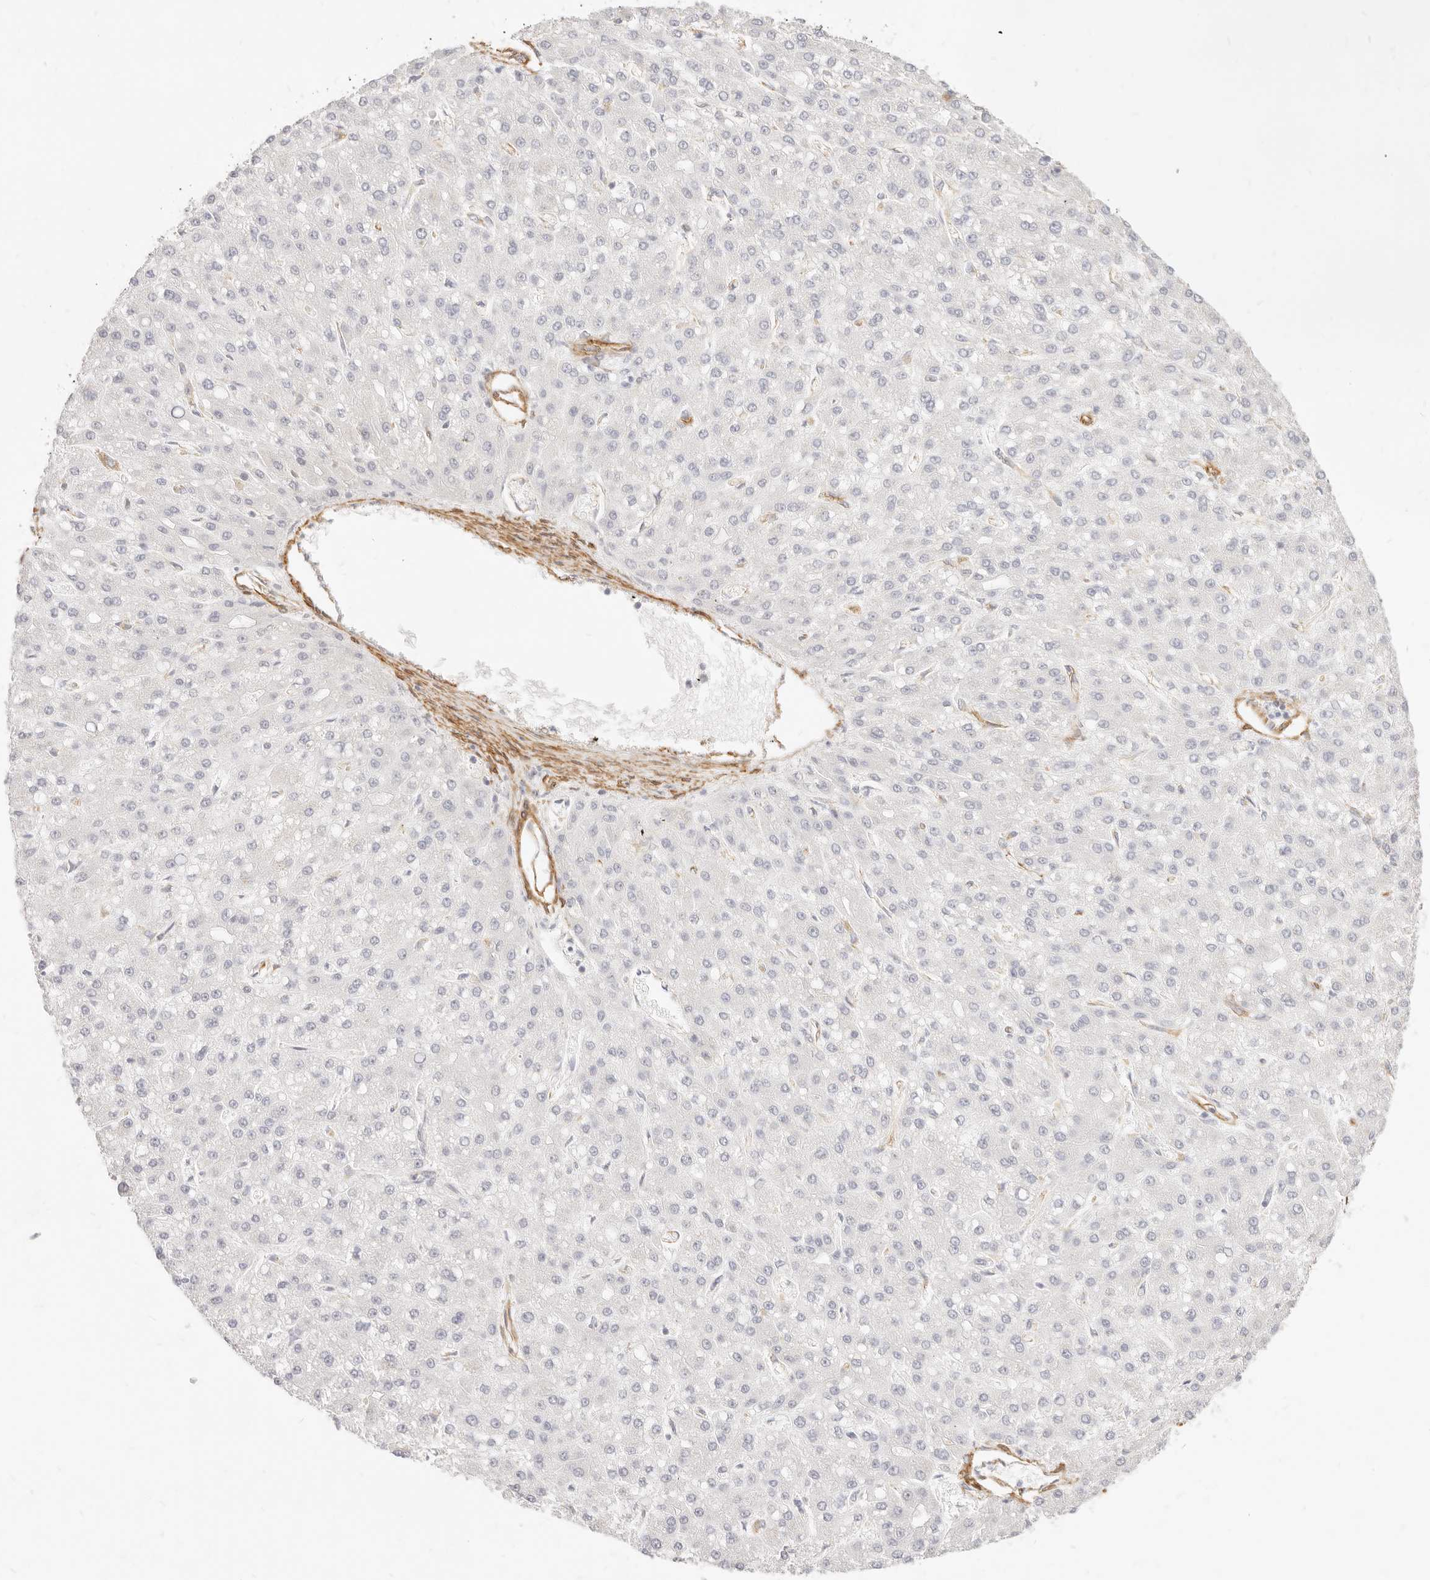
{"staining": {"intensity": "negative", "quantity": "none", "location": "none"}, "tissue": "liver cancer", "cell_type": "Tumor cells", "image_type": "cancer", "snomed": [{"axis": "morphology", "description": "Carcinoma, Hepatocellular, NOS"}, {"axis": "topography", "description": "Liver"}], "caption": "Protein analysis of liver hepatocellular carcinoma shows no significant staining in tumor cells.", "gene": "NUS1", "patient": {"sex": "male", "age": 67}}